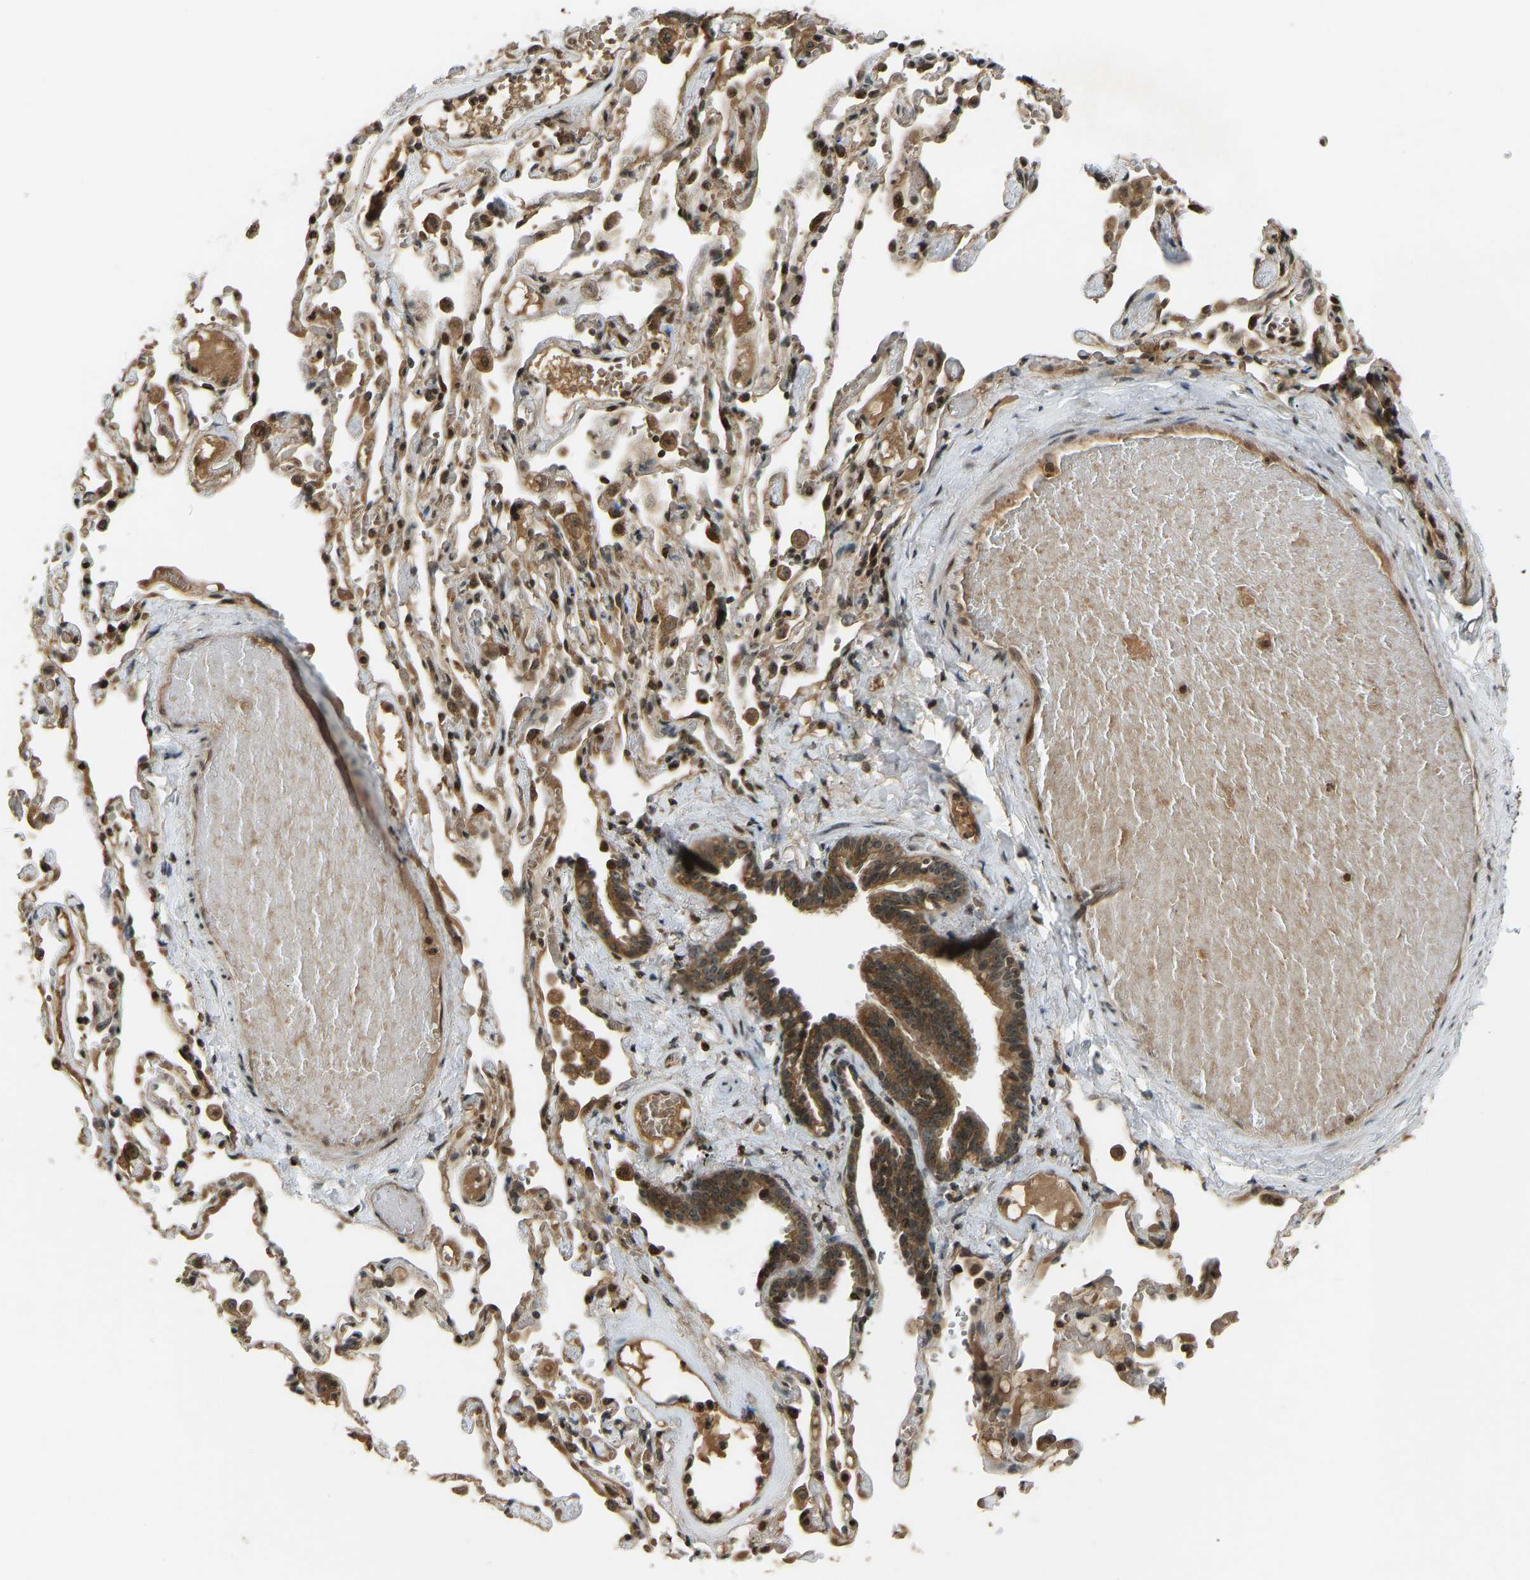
{"staining": {"intensity": "moderate", "quantity": ">75%", "location": "cytoplasmic/membranous,nuclear"}, "tissue": "bronchus", "cell_type": "Respiratory epithelial cells", "image_type": "normal", "snomed": [{"axis": "morphology", "description": "Normal tissue, NOS"}, {"axis": "morphology", "description": "Inflammation, NOS"}, {"axis": "topography", "description": "Cartilage tissue"}, {"axis": "topography", "description": "Lung"}], "caption": "An immunohistochemistry photomicrograph of benign tissue is shown. Protein staining in brown highlights moderate cytoplasmic/membranous,nuclear positivity in bronchus within respiratory epithelial cells. Using DAB (3,3'-diaminobenzidine) (brown) and hematoxylin (blue) stains, captured at high magnification using brightfield microscopy.", "gene": "SVOPL", "patient": {"sex": "male", "age": 71}}